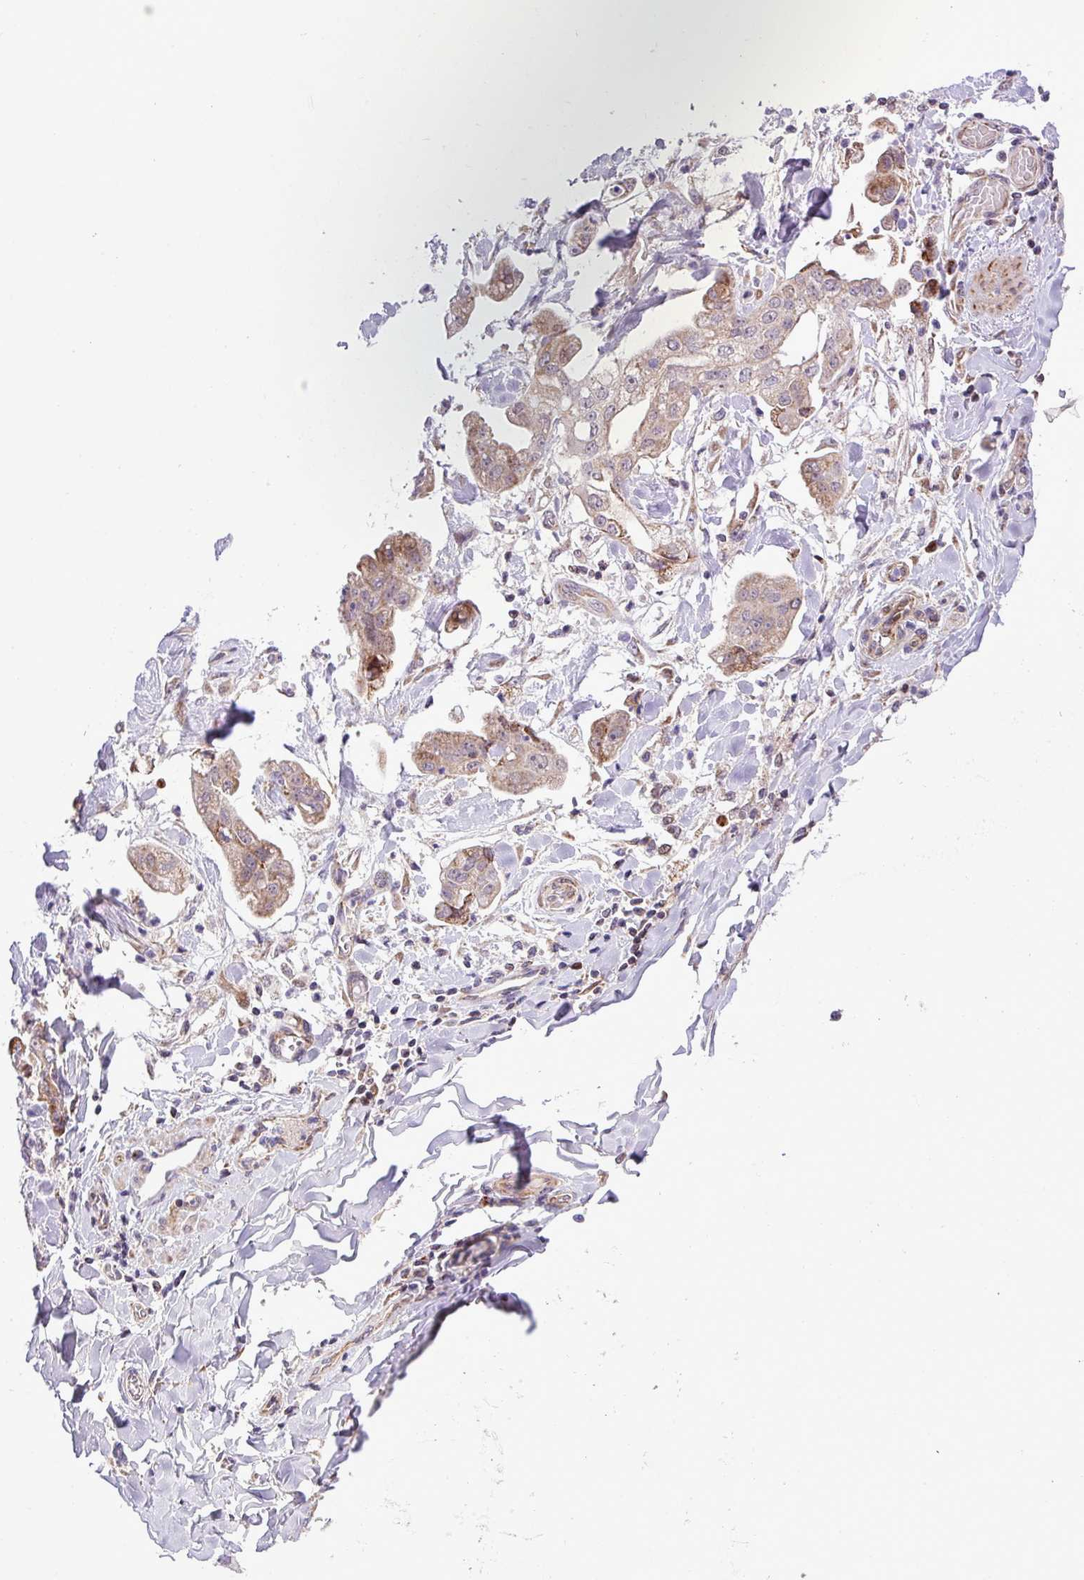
{"staining": {"intensity": "weak", "quantity": ">75%", "location": "cytoplasmic/membranous"}, "tissue": "stomach cancer", "cell_type": "Tumor cells", "image_type": "cancer", "snomed": [{"axis": "morphology", "description": "Adenocarcinoma, NOS"}, {"axis": "topography", "description": "Stomach"}], "caption": "The photomicrograph demonstrates staining of stomach cancer, revealing weak cytoplasmic/membranous protein staining (brown color) within tumor cells.", "gene": "B3GNT9", "patient": {"sex": "male", "age": 62}}